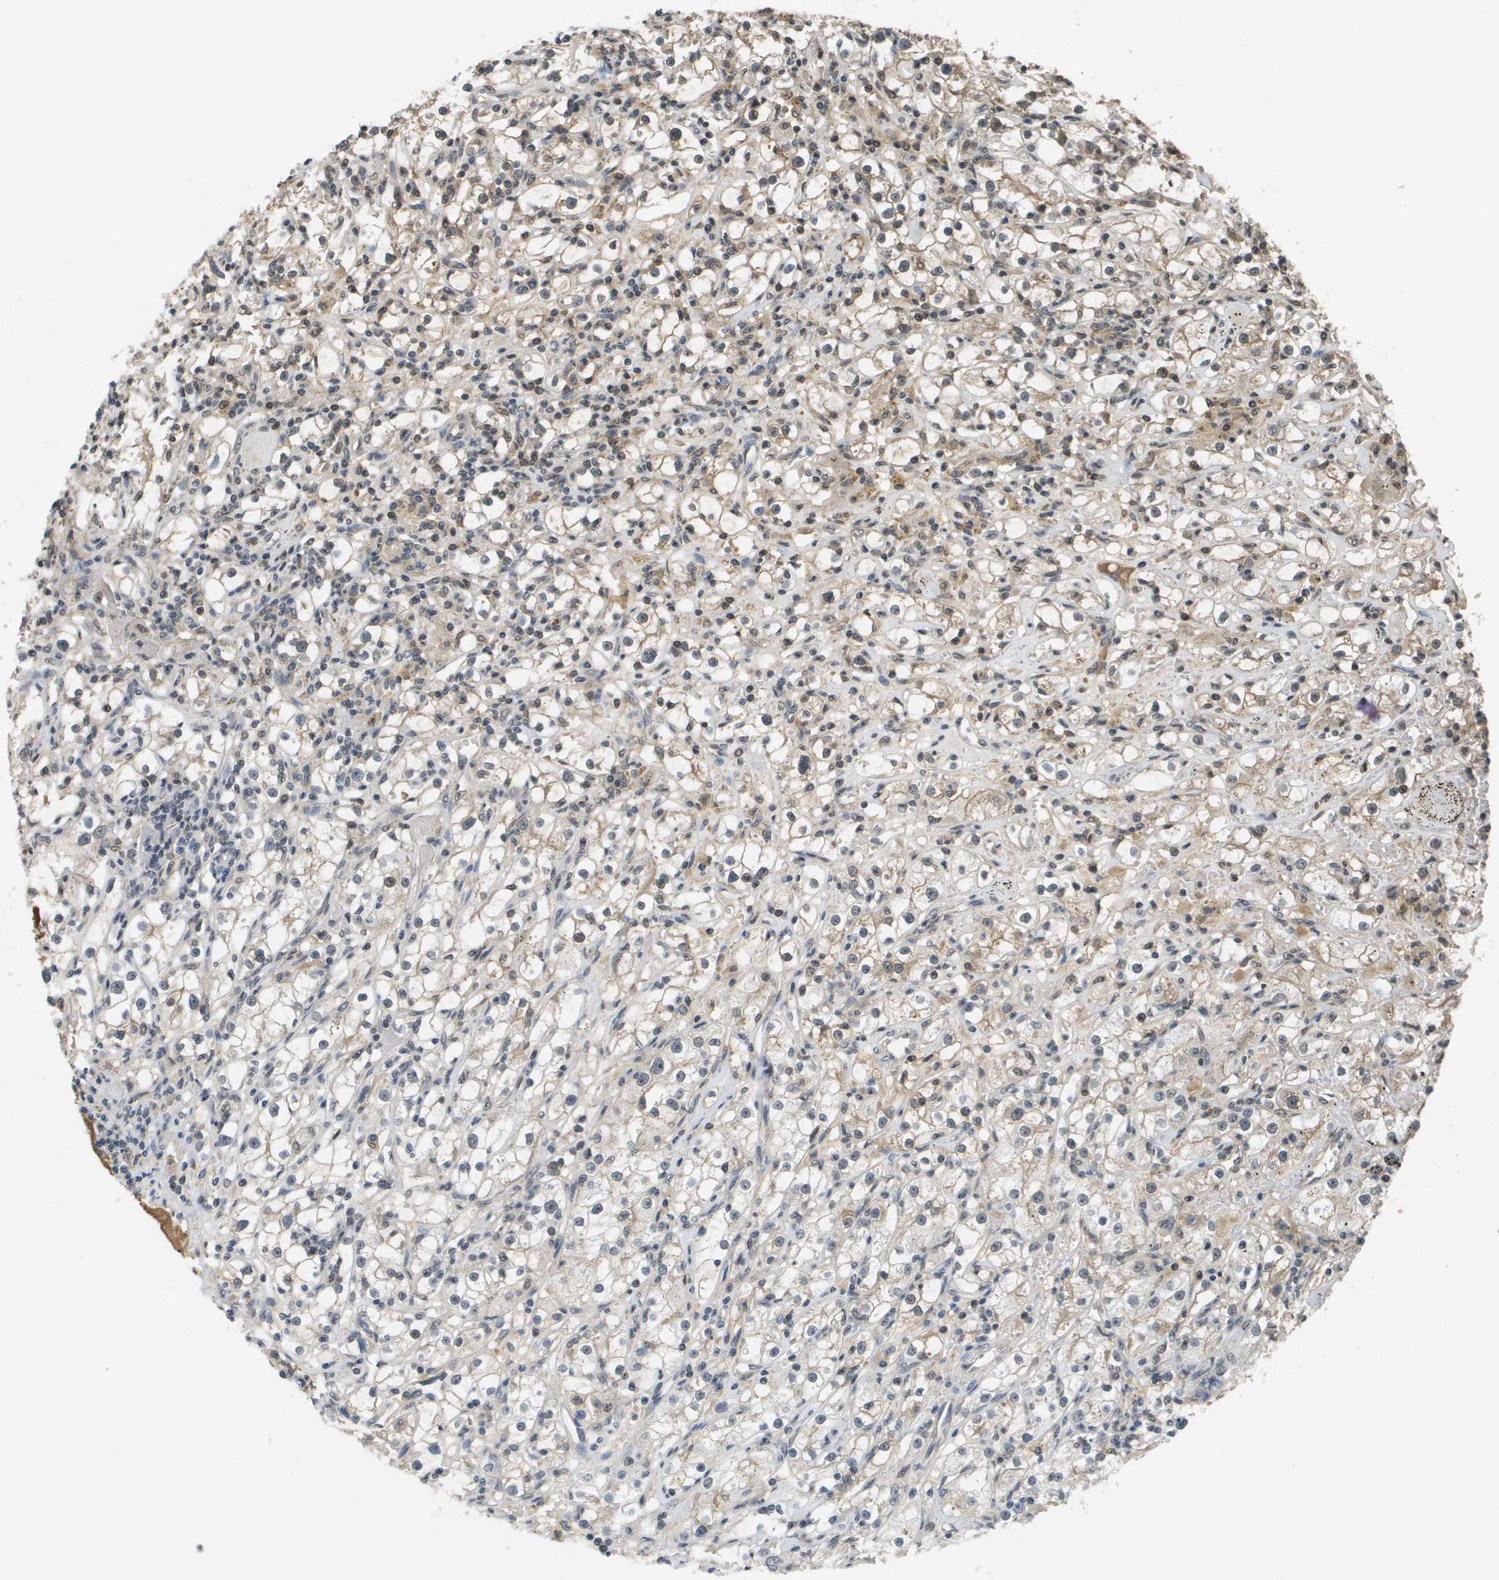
{"staining": {"intensity": "weak", "quantity": "<25%", "location": "cytoplasmic/membranous"}, "tissue": "renal cancer", "cell_type": "Tumor cells", "image_type": "cancer", "snomed": [{"axis": "morphology", "description": "Adenocarcinoma, NOS"}, {"axis": "topography", "description": "Kidney"}], "caption": "Protein analysis of renal cancer (adenocarcinoma) shows no significant staining in tumor cells. (Stains: DAB IHC with hematoxylin counter stain, Microscopy: brightfield microscopy at high magnification).", "gene": "NDRG2", "patient": {"sex": "male", "age": 56}}